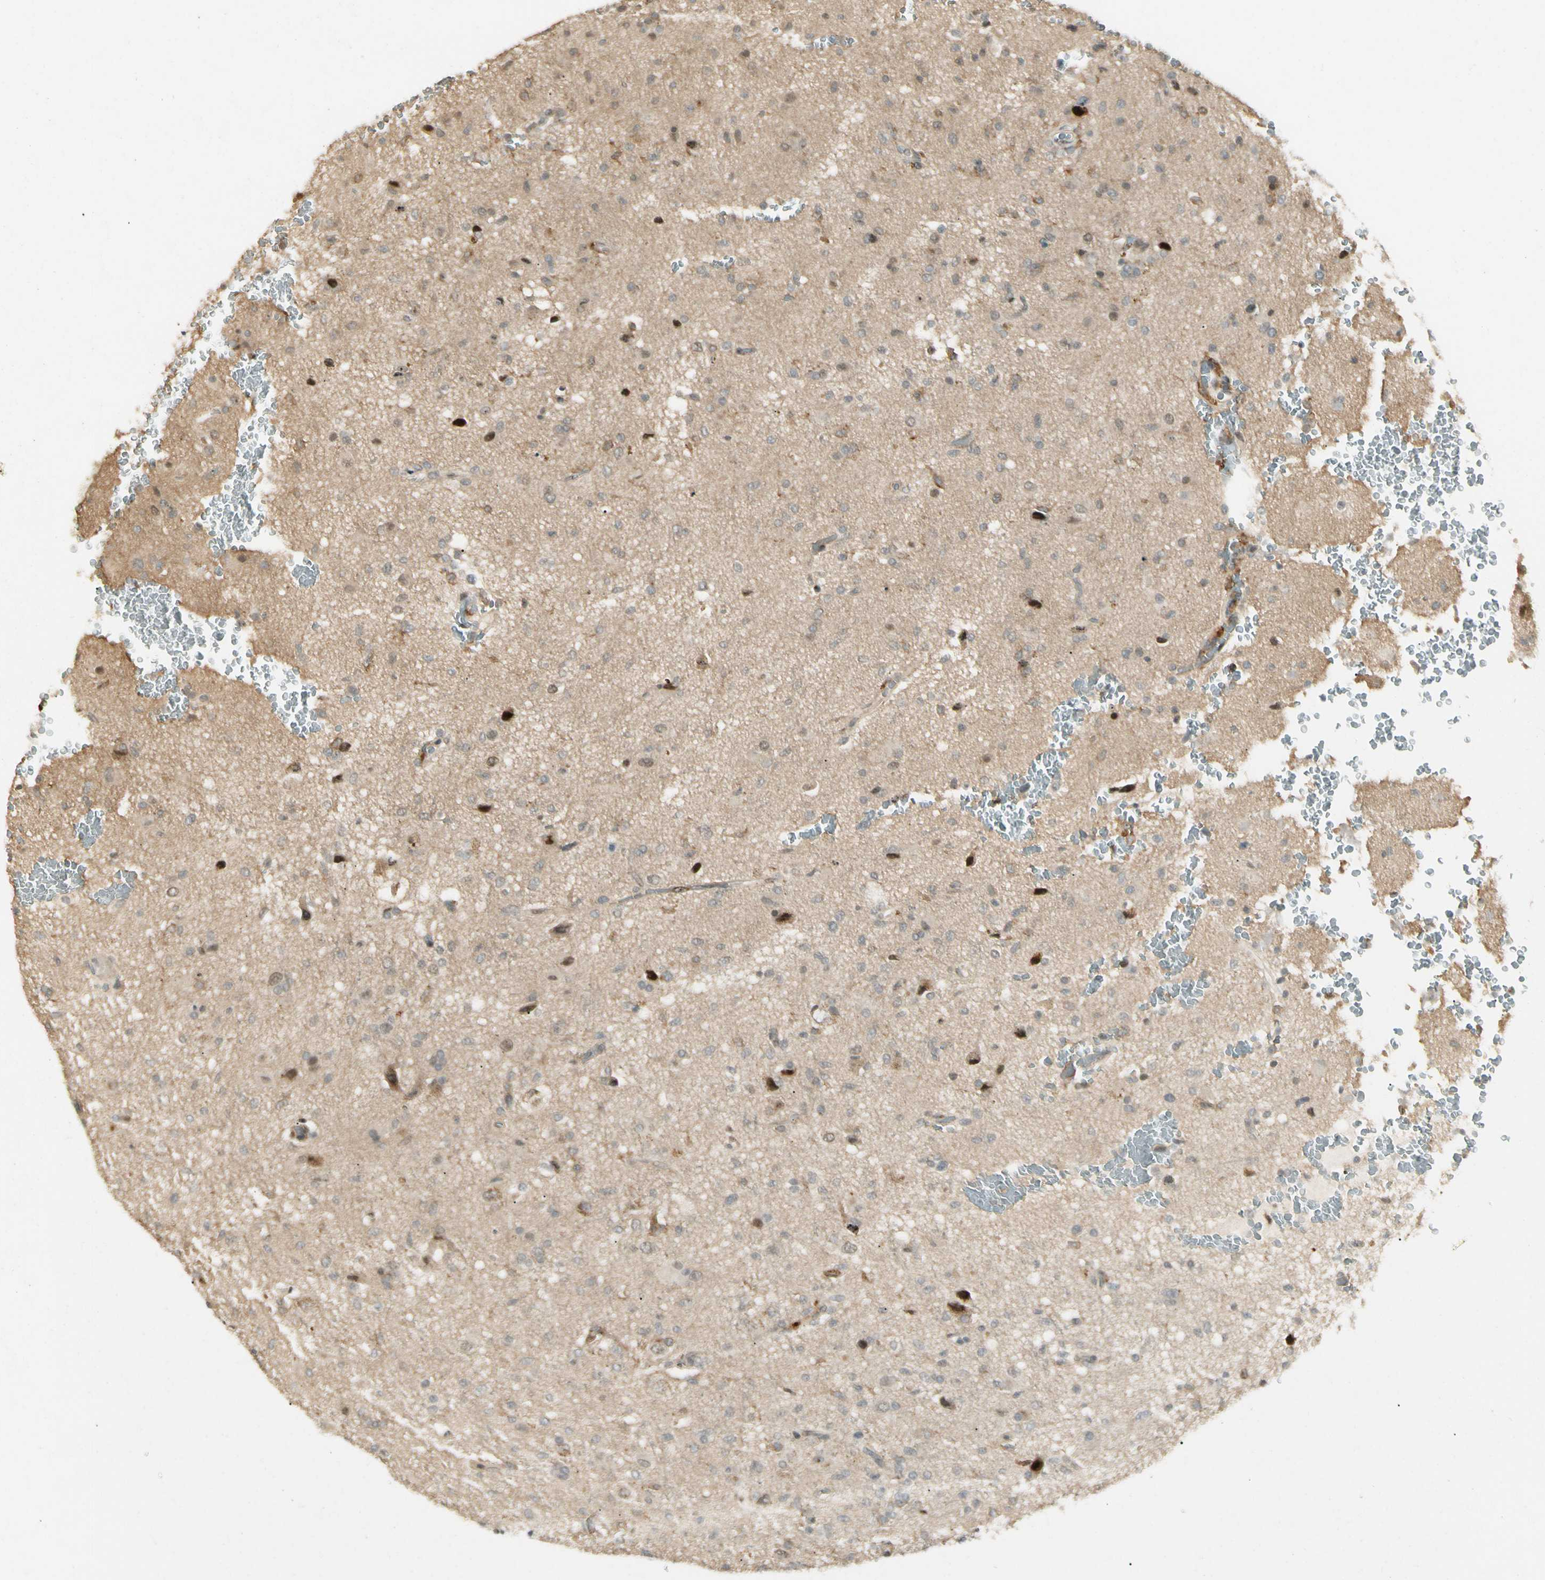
{"staining": {"intensity": "moderate", "quantity": "<25%", "location": "cytoplasmic/membranous,nuclear"}, "tissue": "glioma", "cell_type": "Tumor cells", "image_type": "cancer", "snomed": [{"axis": "morphology", "description": "Glioma, malignant, High grade"}, {"axis": "topography", "description": "Brain"}], "caption": "Protein analysis of glioma tissue displays moderate cytoplasmic/membranous and nuclear expression in about <25% of tumor cells. Using DAB (brown) and hematoxylin (blue) stains, captured at high magnification using brightfield microscopy.", "gene": "FNDC3B", "patient": {"sex": "male", "age": 71}}